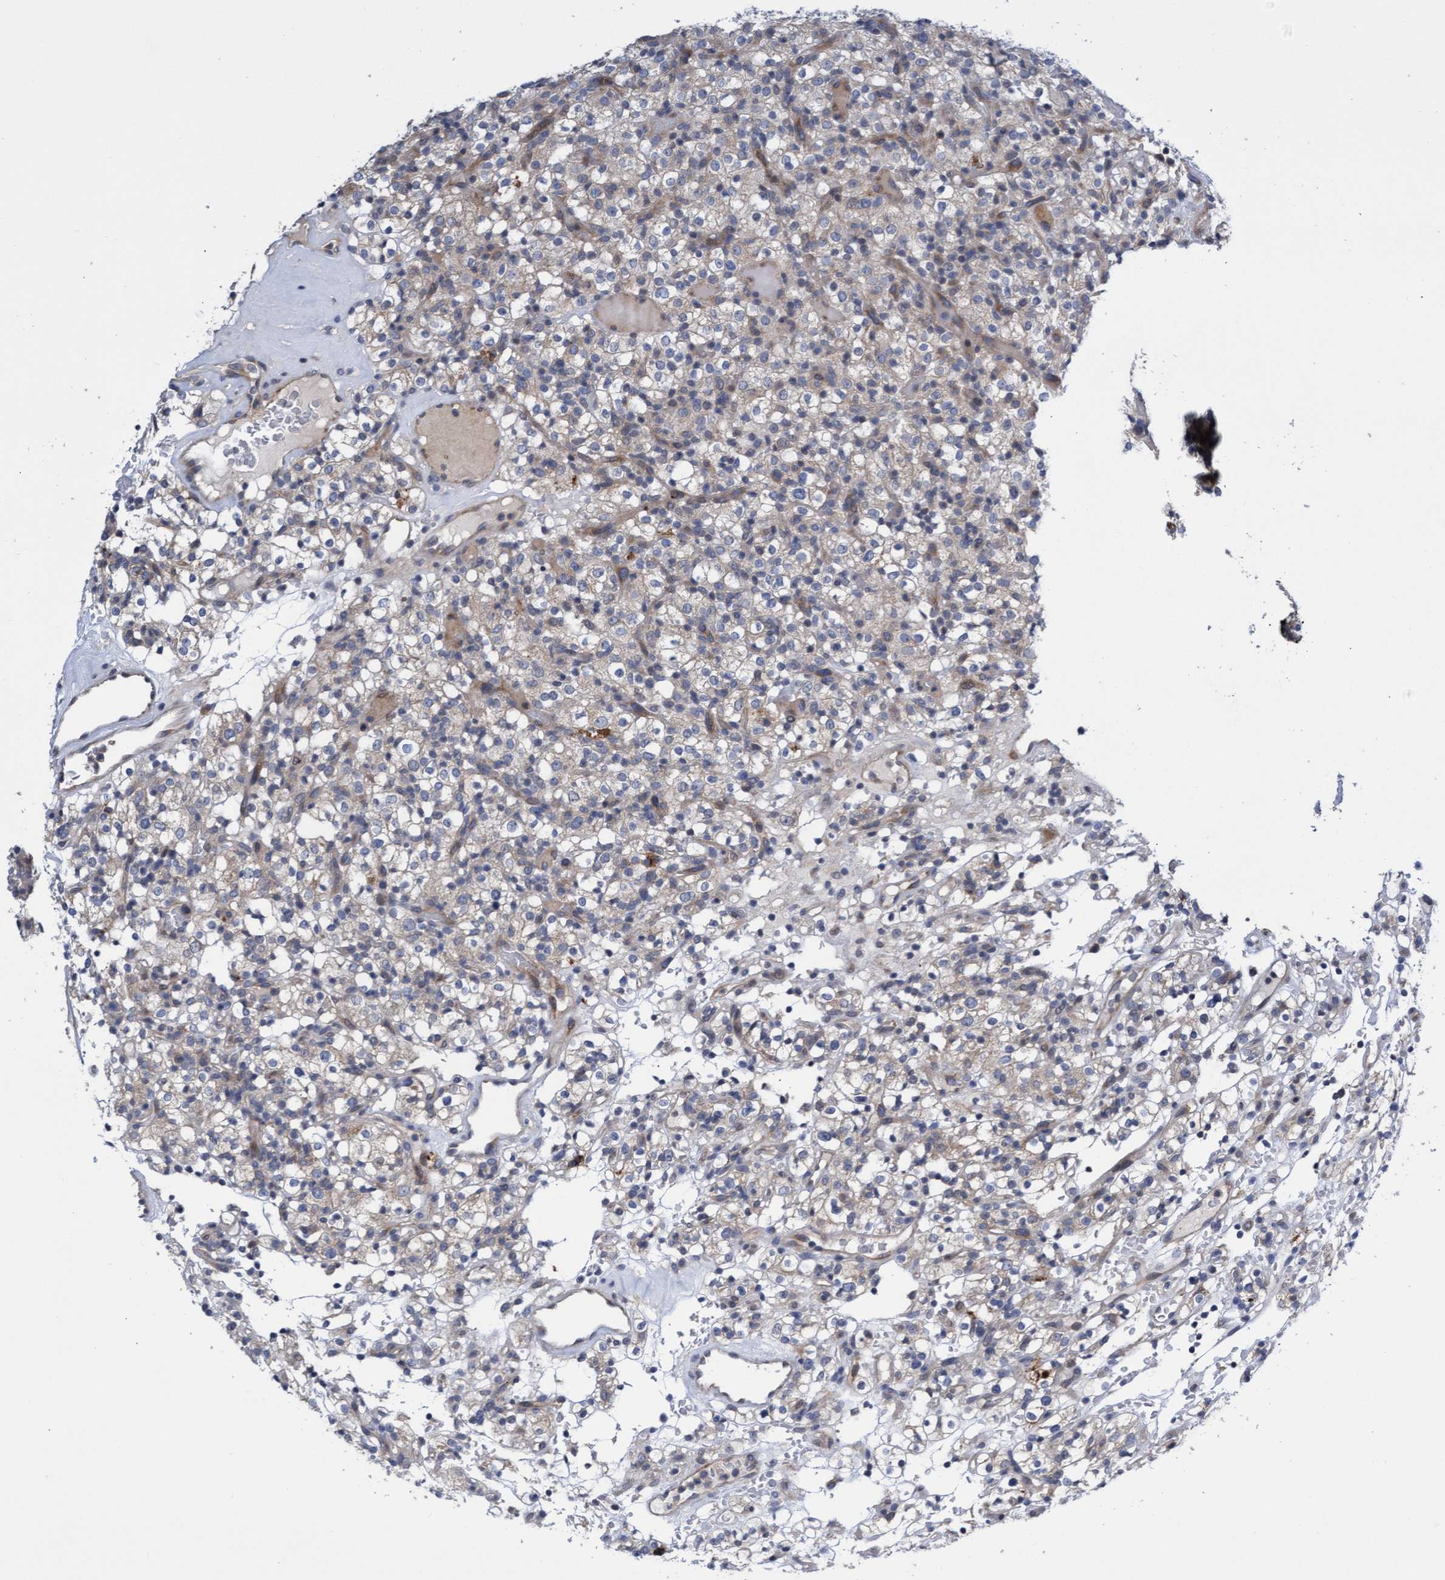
{"staining": {"intensity": "weak", "quantity": "<25%", "location": "cytoplasmic/membranous"}, "tissue": "renal cancer", "cell_type": "Tumor cells", "image_type": "cancer", "snomed": [{"axis": "morphology", "description": "Normal tissue, NOS"}, {"axis": "morphology", "description": "Adenocarcinoma, NOS"}, {"axis": "topography", "description": "Kidney"}], "caption": "IHC of adenocarcinoma (renal) shows no staining in tumor cells.", "gene": "ABCF2", "patient": {"sex": "female", "age": 72}}